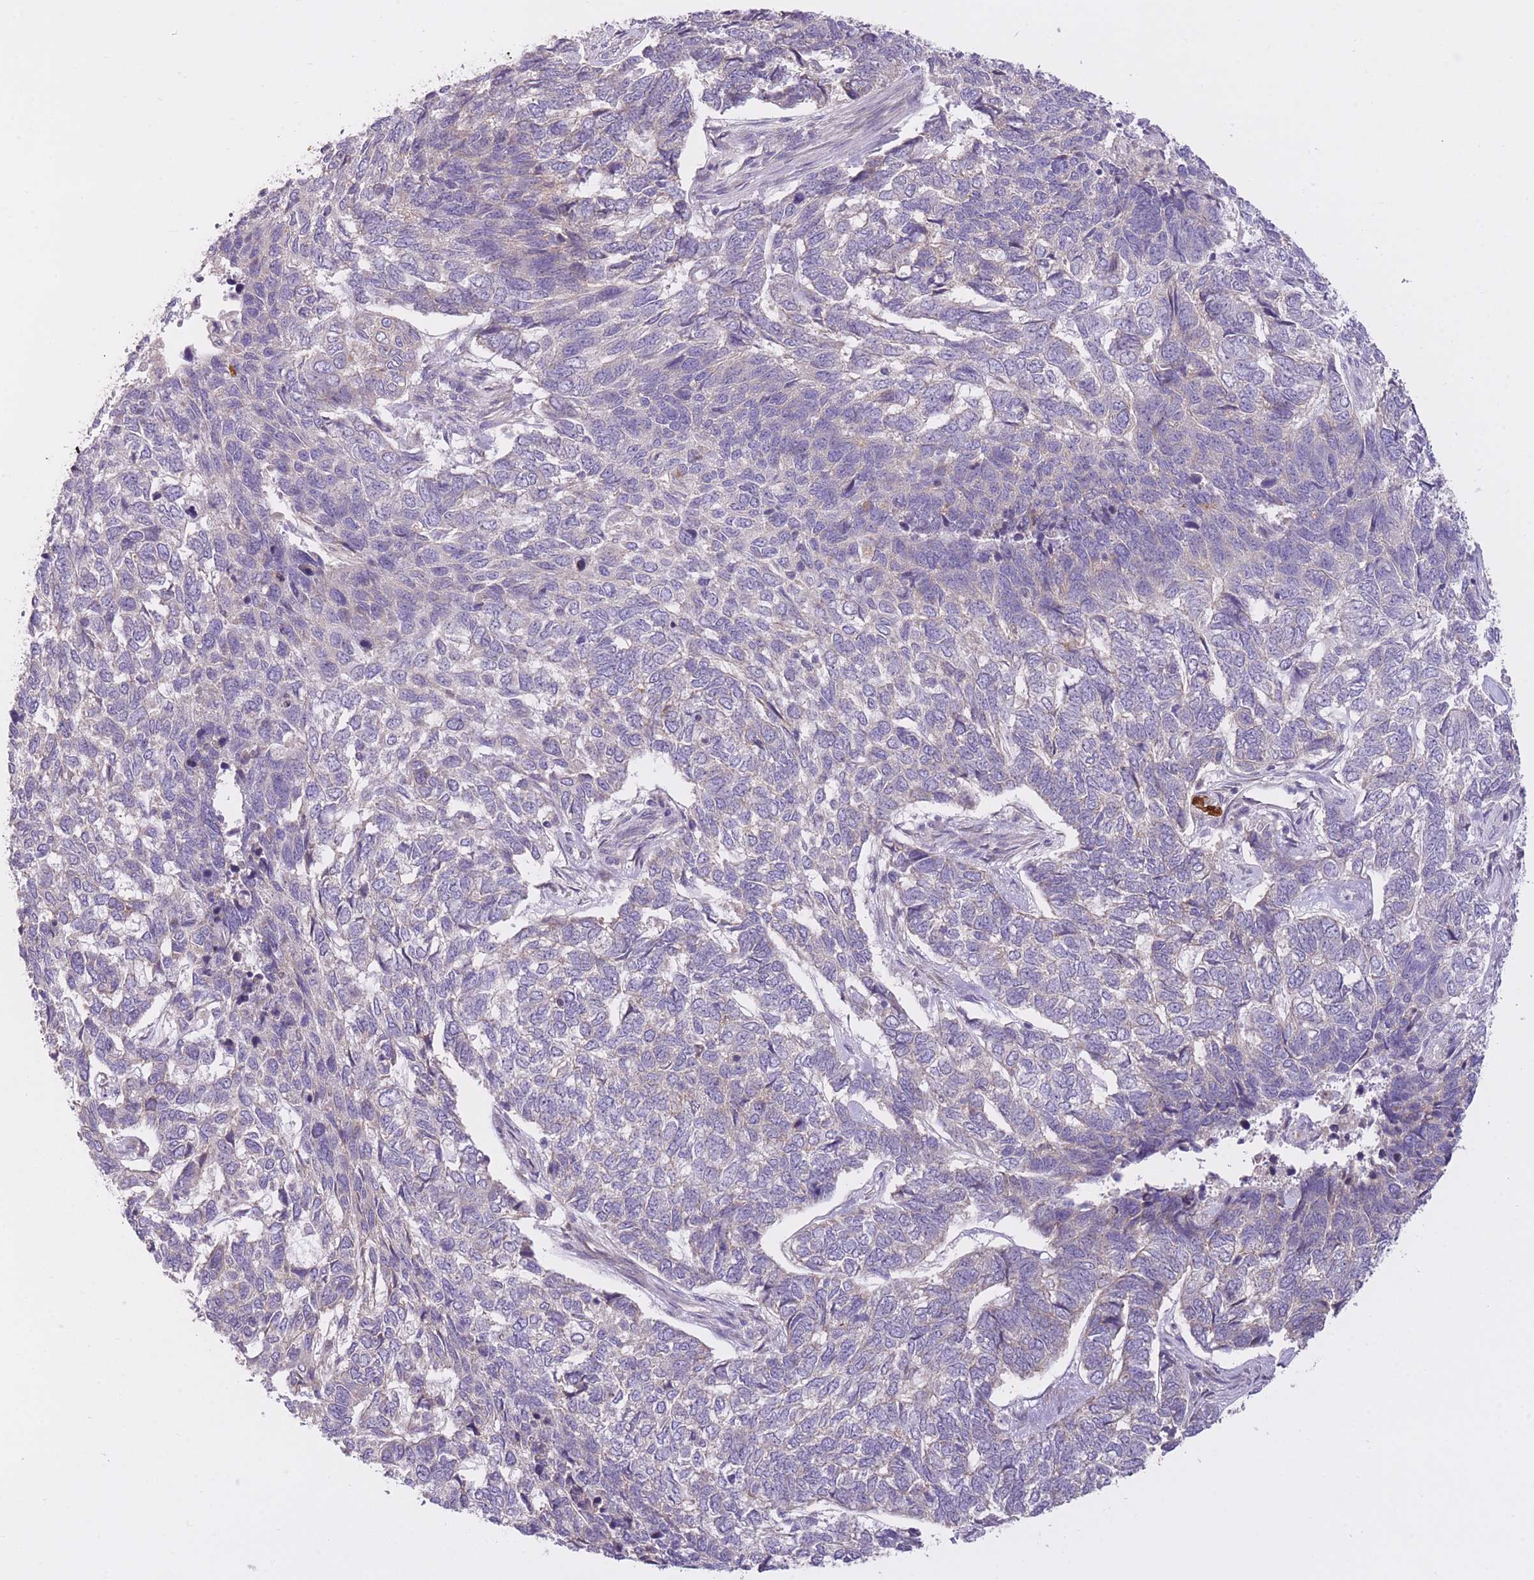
{"staining": {"intensity": "weak", "quantity": "<25%", "location": "cytoplasmic/membranous"}, "tissue": "skin cancer", "cell_type": "Tumor cells", "image_type": "cancer", "snomed": [{"axis": "morphology", "description": "Basal cell carcinoma"}, {"axis": "topography", "description": "Skin"}], "caption": "IHC of basal cell carcinoma (skin) exhibits no positivity in tumor cells.", "gene": "REV1", "patient": {"sex": "female", "age": 65}}